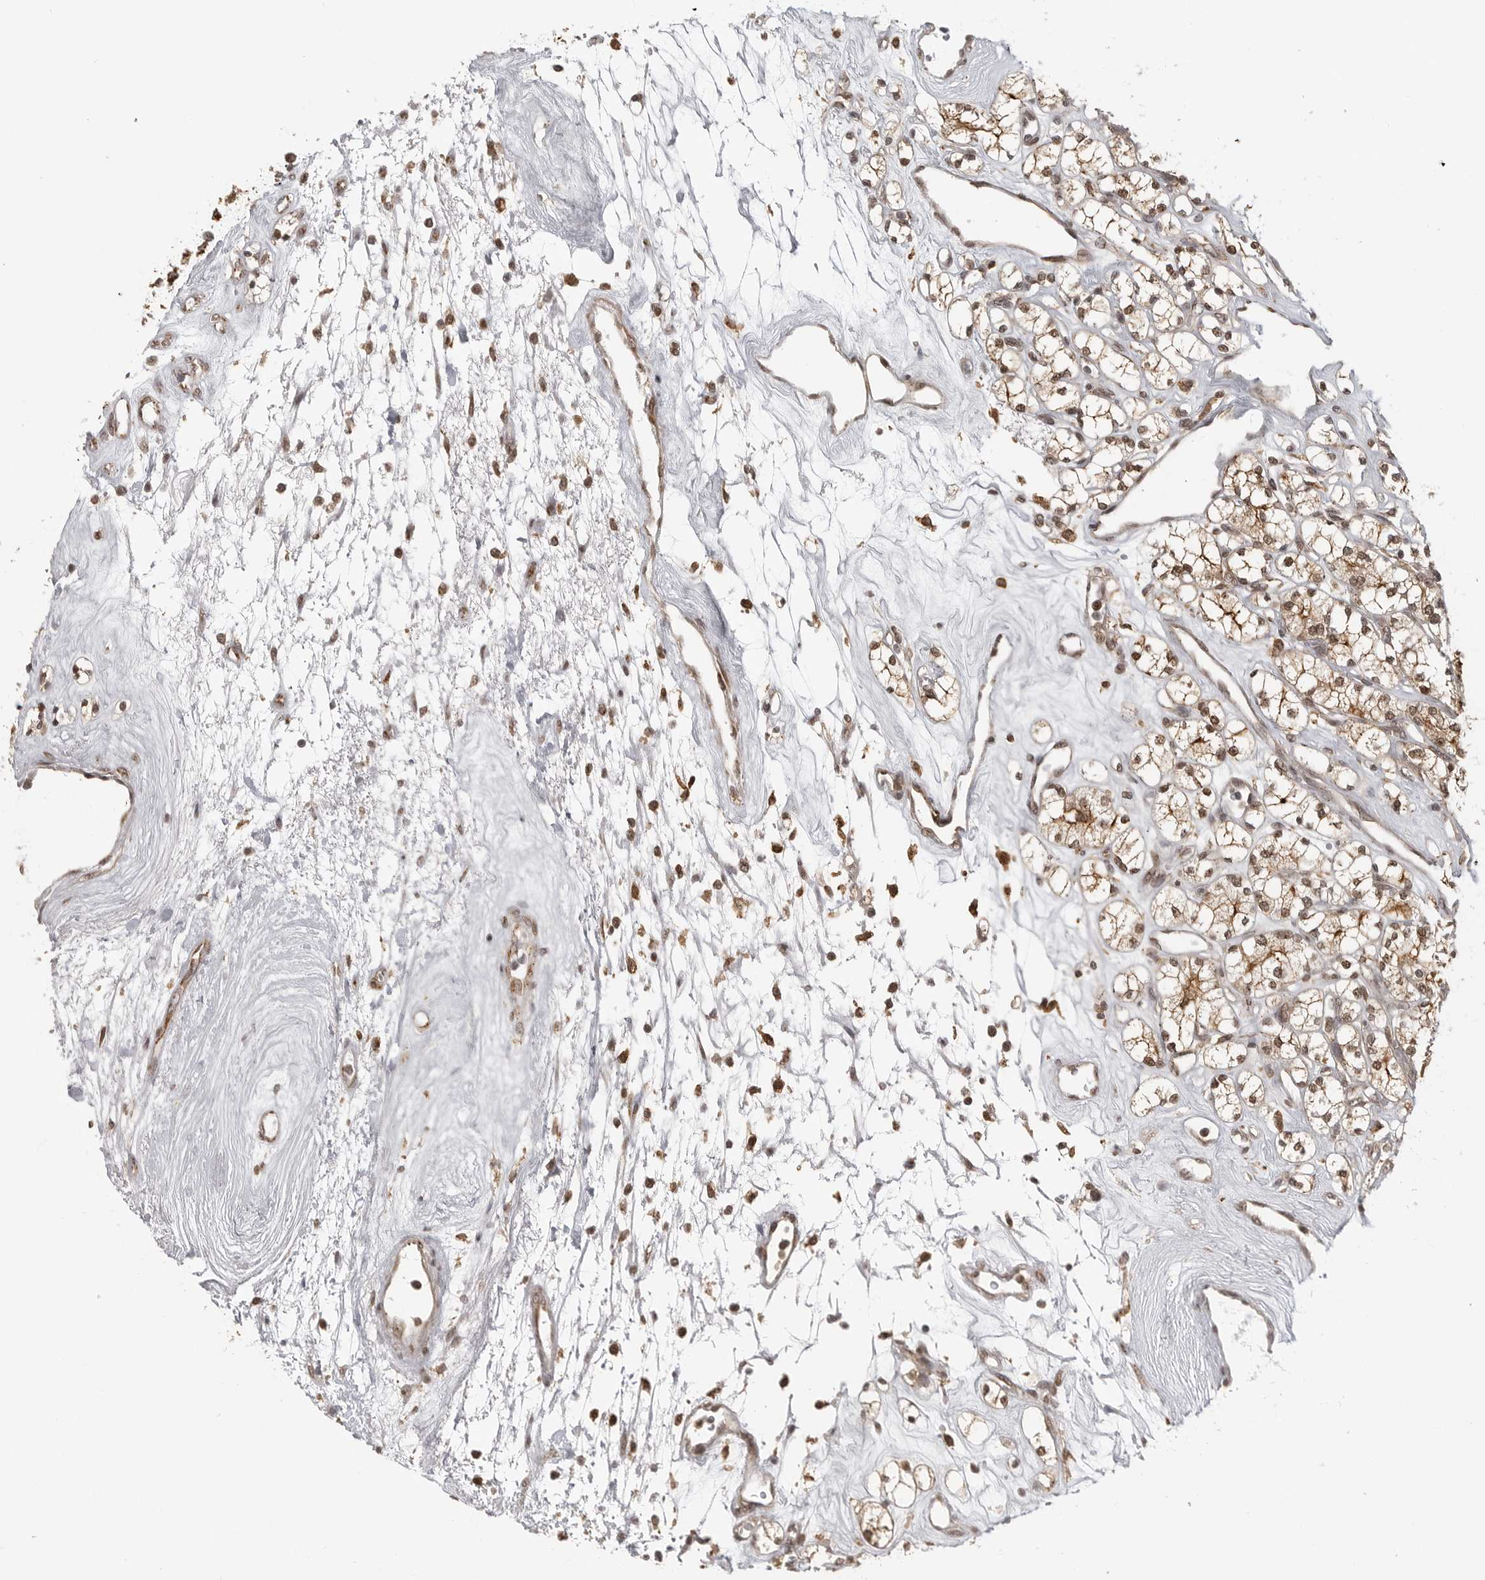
{"staining": {"intensity": "moderate", "quantity": ">75%", "location": "nuclear"}, "tissue": "renal cancer", "cell_type": "Tumor cells", "image_type": "cancer", "snomed": [{"axis": "morphology", "description": "Adenocarcinoma, NOS"}, {"axis": "topography", "description": "Kidney"}], "caption": "IHC of renal cancer (adenocarcinoma) displays medium levels of moderate nuclear expression in about >75% of tumor cells. The protein is shown in brown color, while the nuclei are stained blue.", "gene": "ISG20L2", "patient": {"sex": "male", "age": 77}}